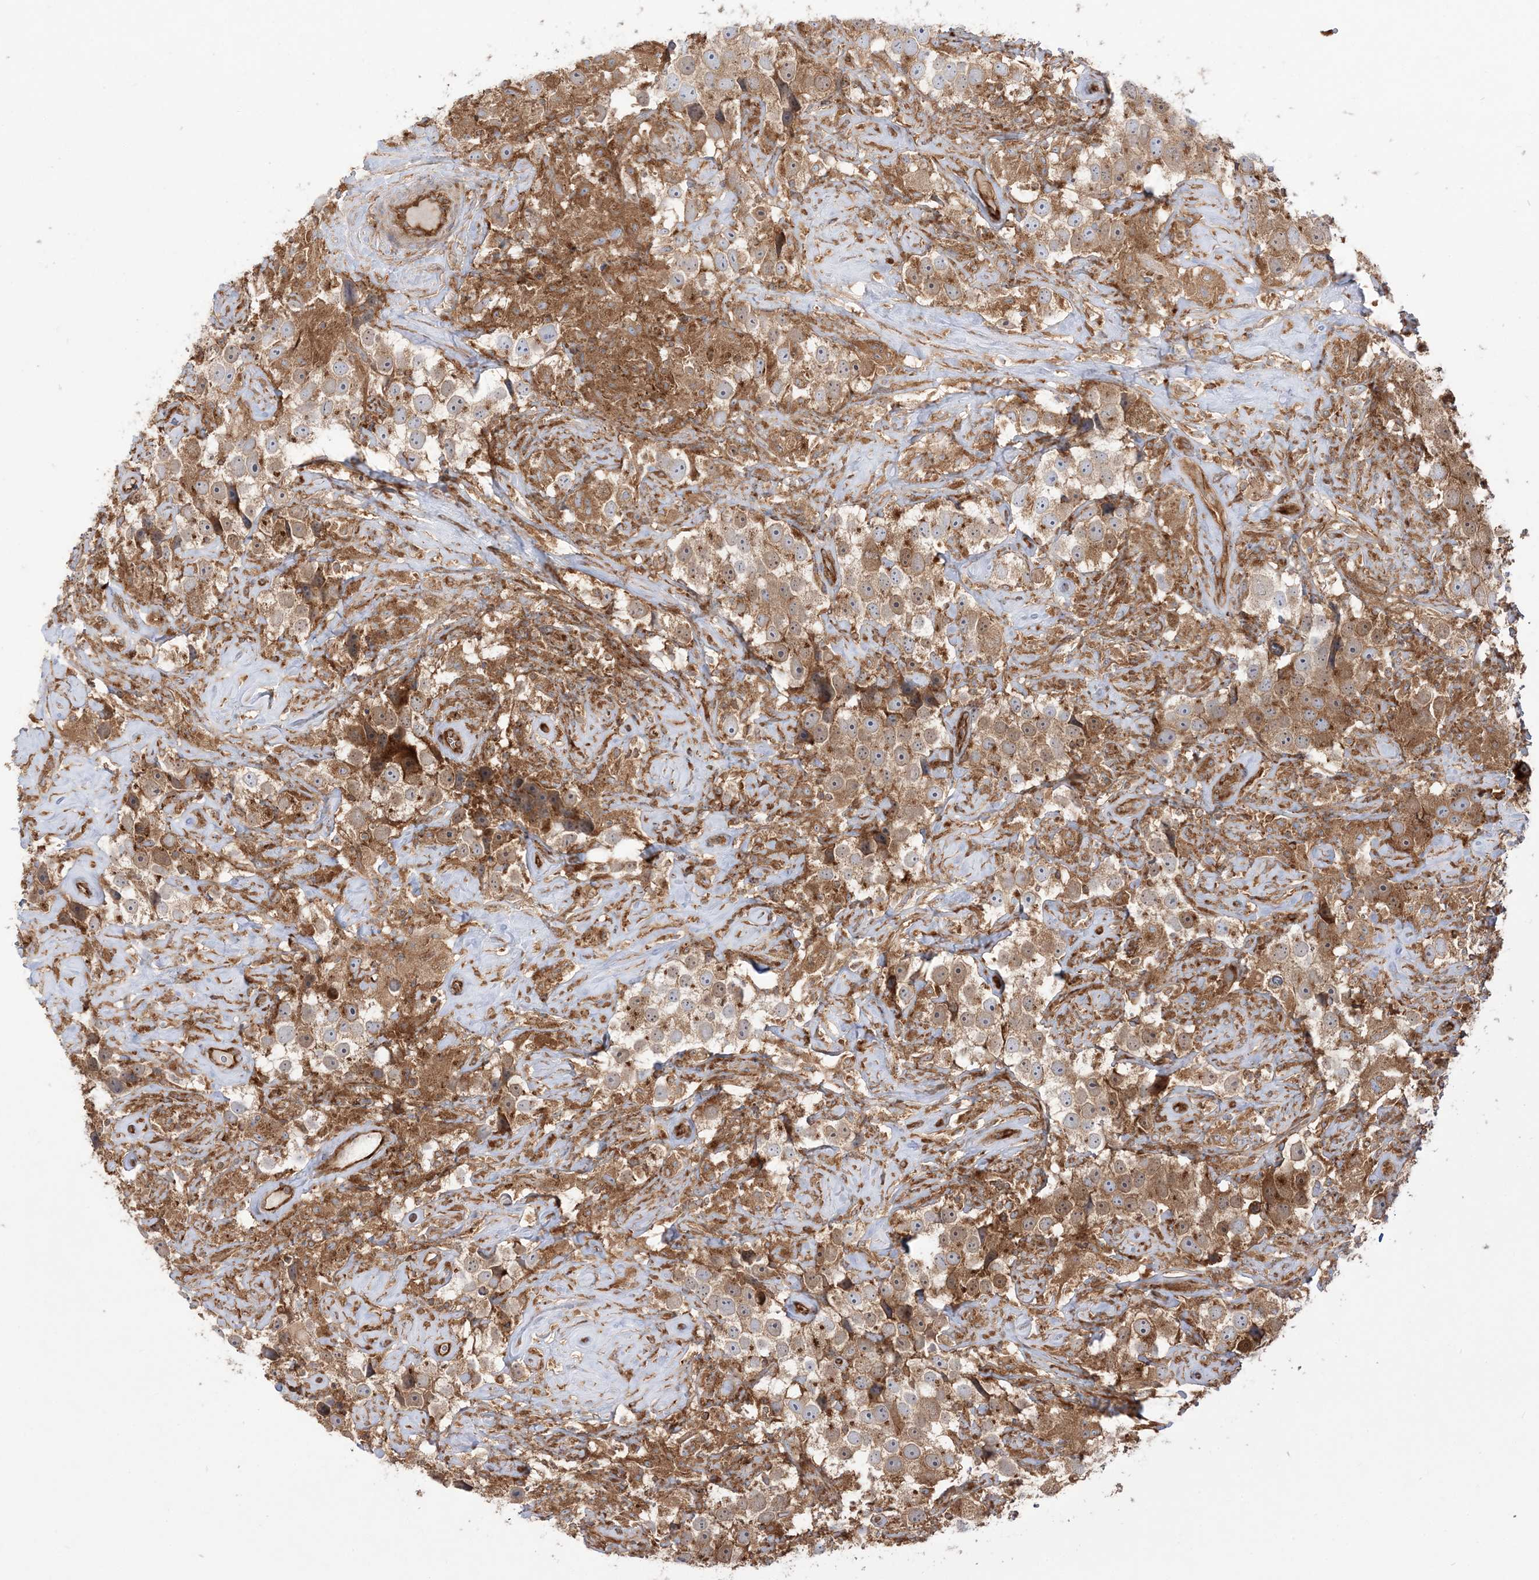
{"staining": {"intensity": "moderate", "quantity": "25%-75%", "location": "cytoplasmic/membranous"}, "tissue": "testis cancer", "cell_type": "Tumor cells", "image_type": "cancer", "snomed": [{"axis": "morphology", "description": "Seminoma, NOS"}, {"axis": "topography", "description": "Testis"}], "caption": "Immunohistochemical staining of testis cancer reveals medium levels of moderate cytoplasmic/membranous staining in about 25%-75% of tumor cells. (IHC, brightfield microscopy, high magnification).", "gene": "TBC1D5", "patient": {"sex": "male", "age": 49}}